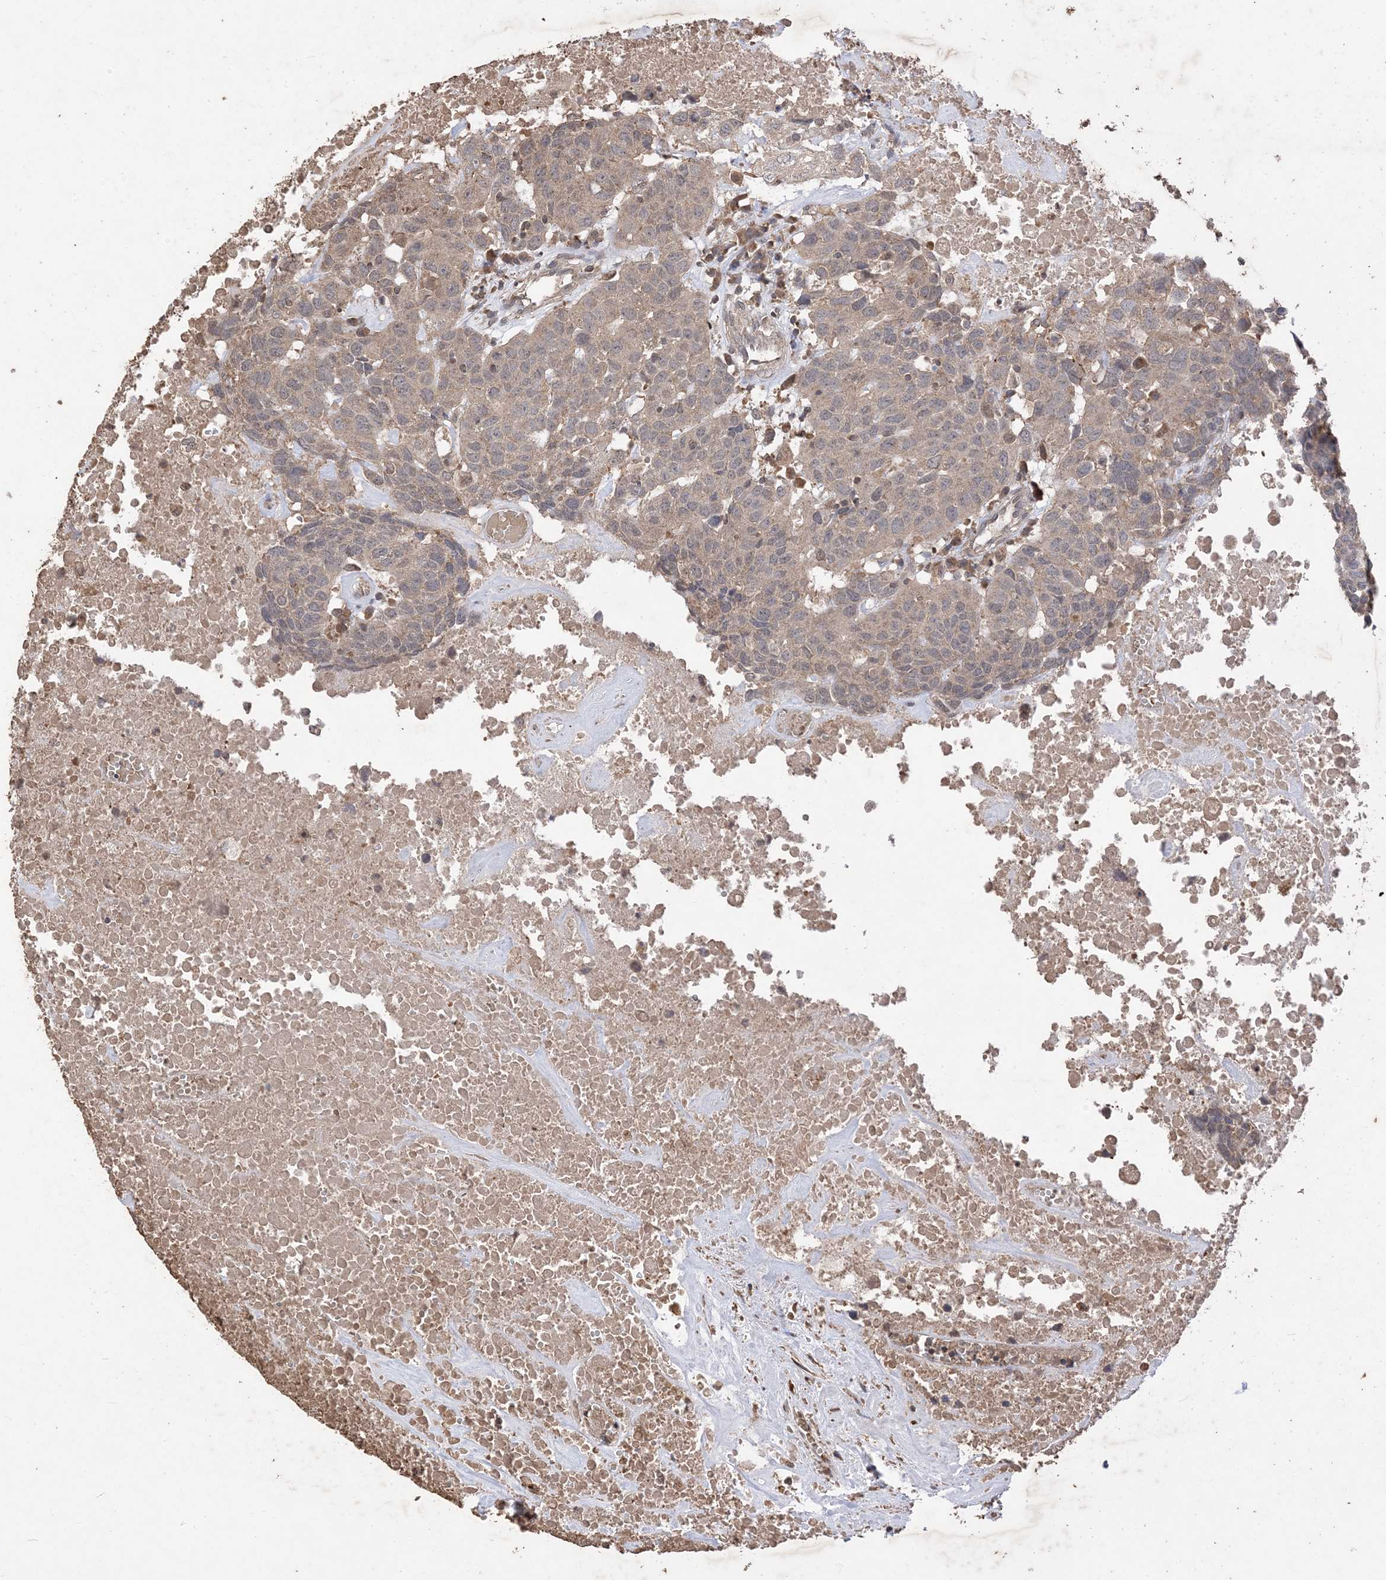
{"staining": {"intensity": "weak", "quantity": ">75%", "location": "cytoplasmic/membranous"}, "tissue": "head and neck cancer", "cell_type": "Tumor cells", "image_type": "cancer", "snomed": [{"axis": "morphology", "description": "Squamous cell carcinoma, NOS"}, {"axis": "topography", "description": "Head-Neck"}], "caption": "High-magnification brightfield microscopy of head and neck cancer stained with DAB (3,3'-diaminobenzidine) (brown) and counterstained with hematoxylin (blue). tumor cells exhibit weak cytoplasmic/membranous positivity is appreciated in about>75% of cells. Immunohistochemistry (ihc) stains the protein in brown and the nuclei are stained blue.", "gene": "HPS4", "patient": {"sex": "male", "age": 66}}